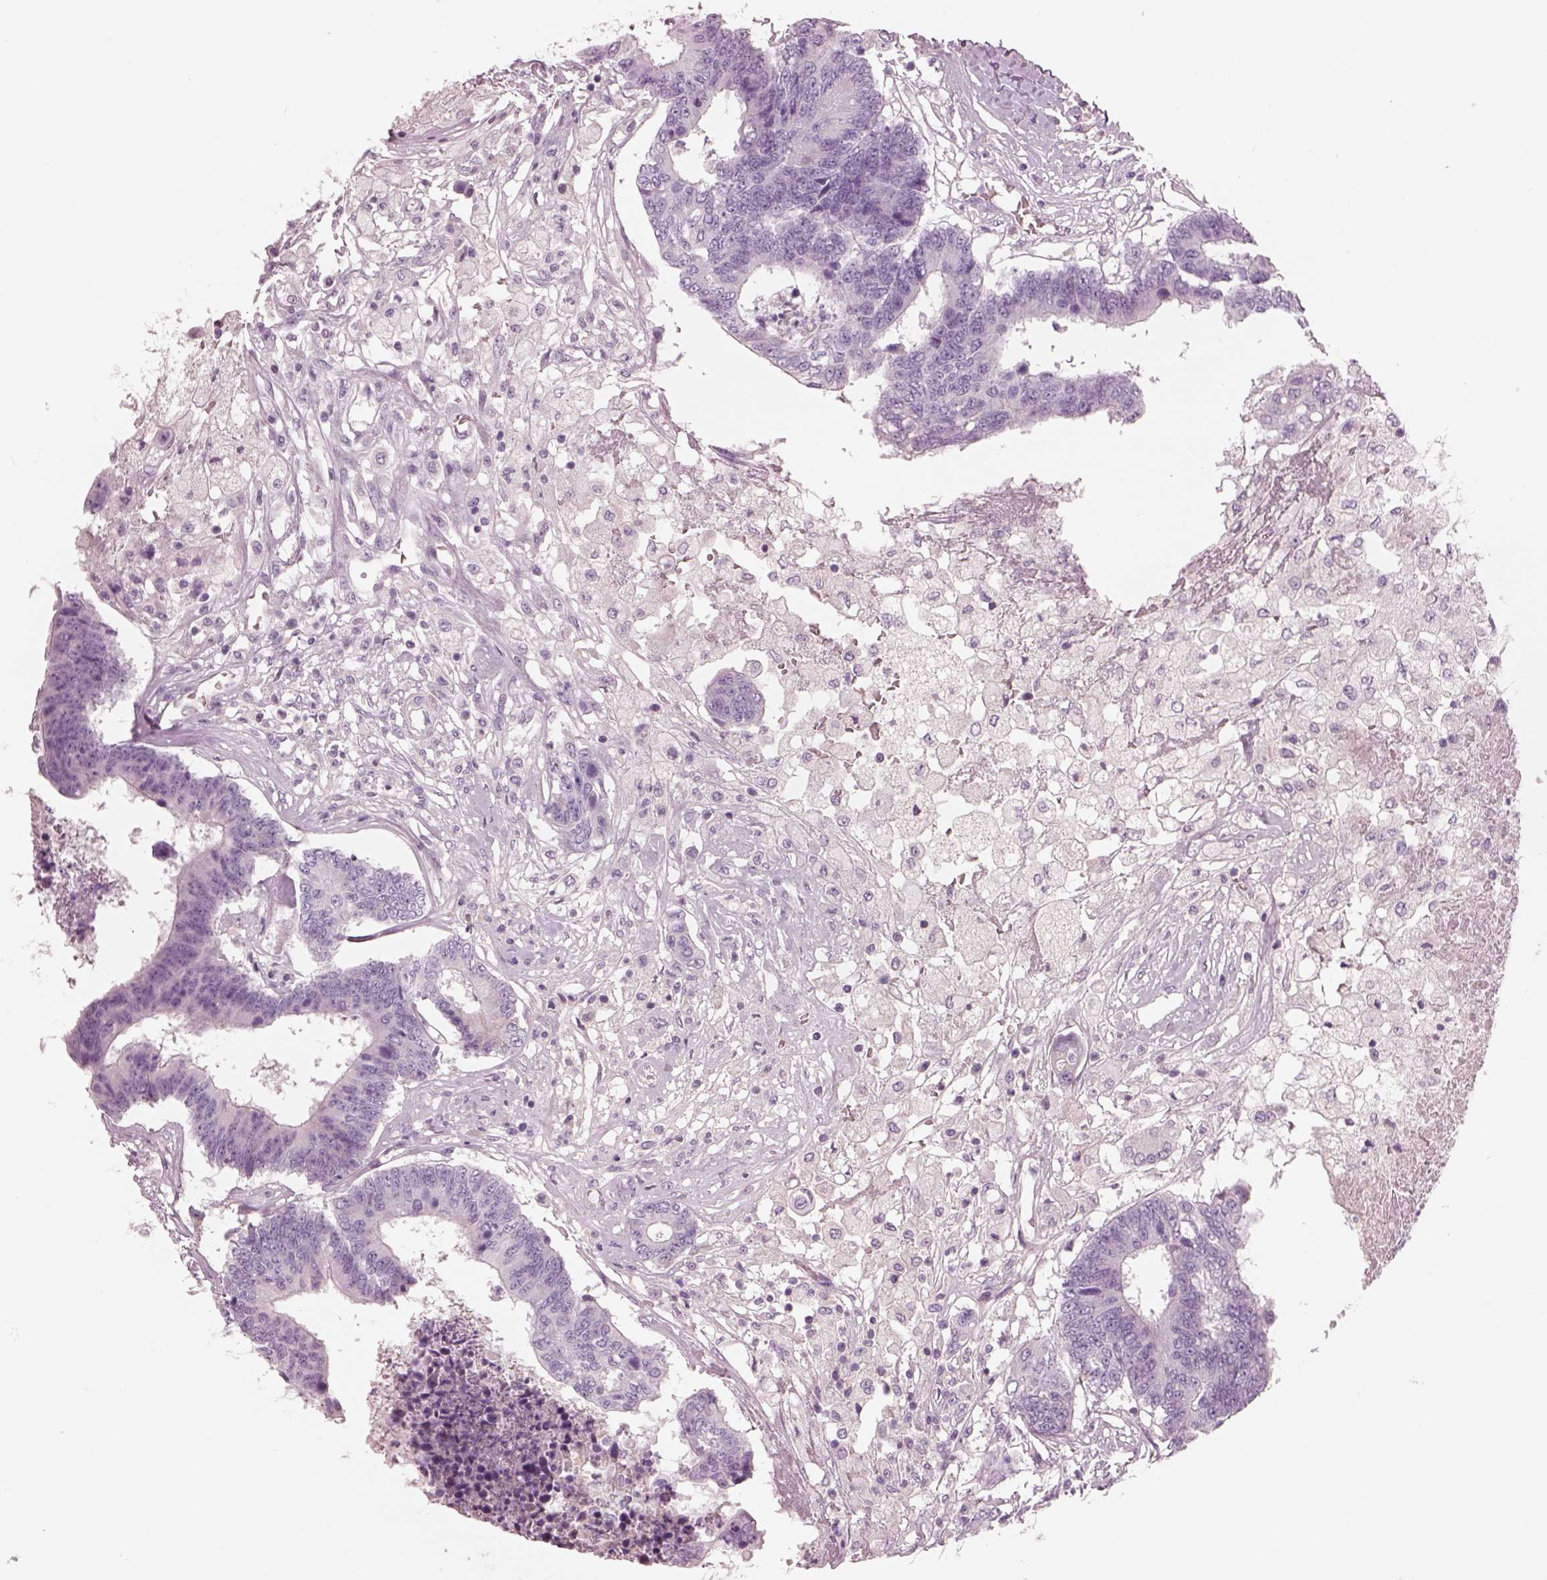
{"staining": {"intensity": "negative", "quantity": "none", "location": "none"}, "tissue": "colorectal cancer", "cell_type": "Tumor cells", "image_type": "cancer", "snomed": [{"axis": "morphology", "description": "Adenocarcinoma, NOS"}, {"axis": "topography", "description": "Colon"}], "caption": "Human colorectal cancer stained for a protein using immunohistochemistry (IHC) displays no expression in tumor cells.", "gene": "PACRG", "patient": {"sex": "female", "age": 48}}